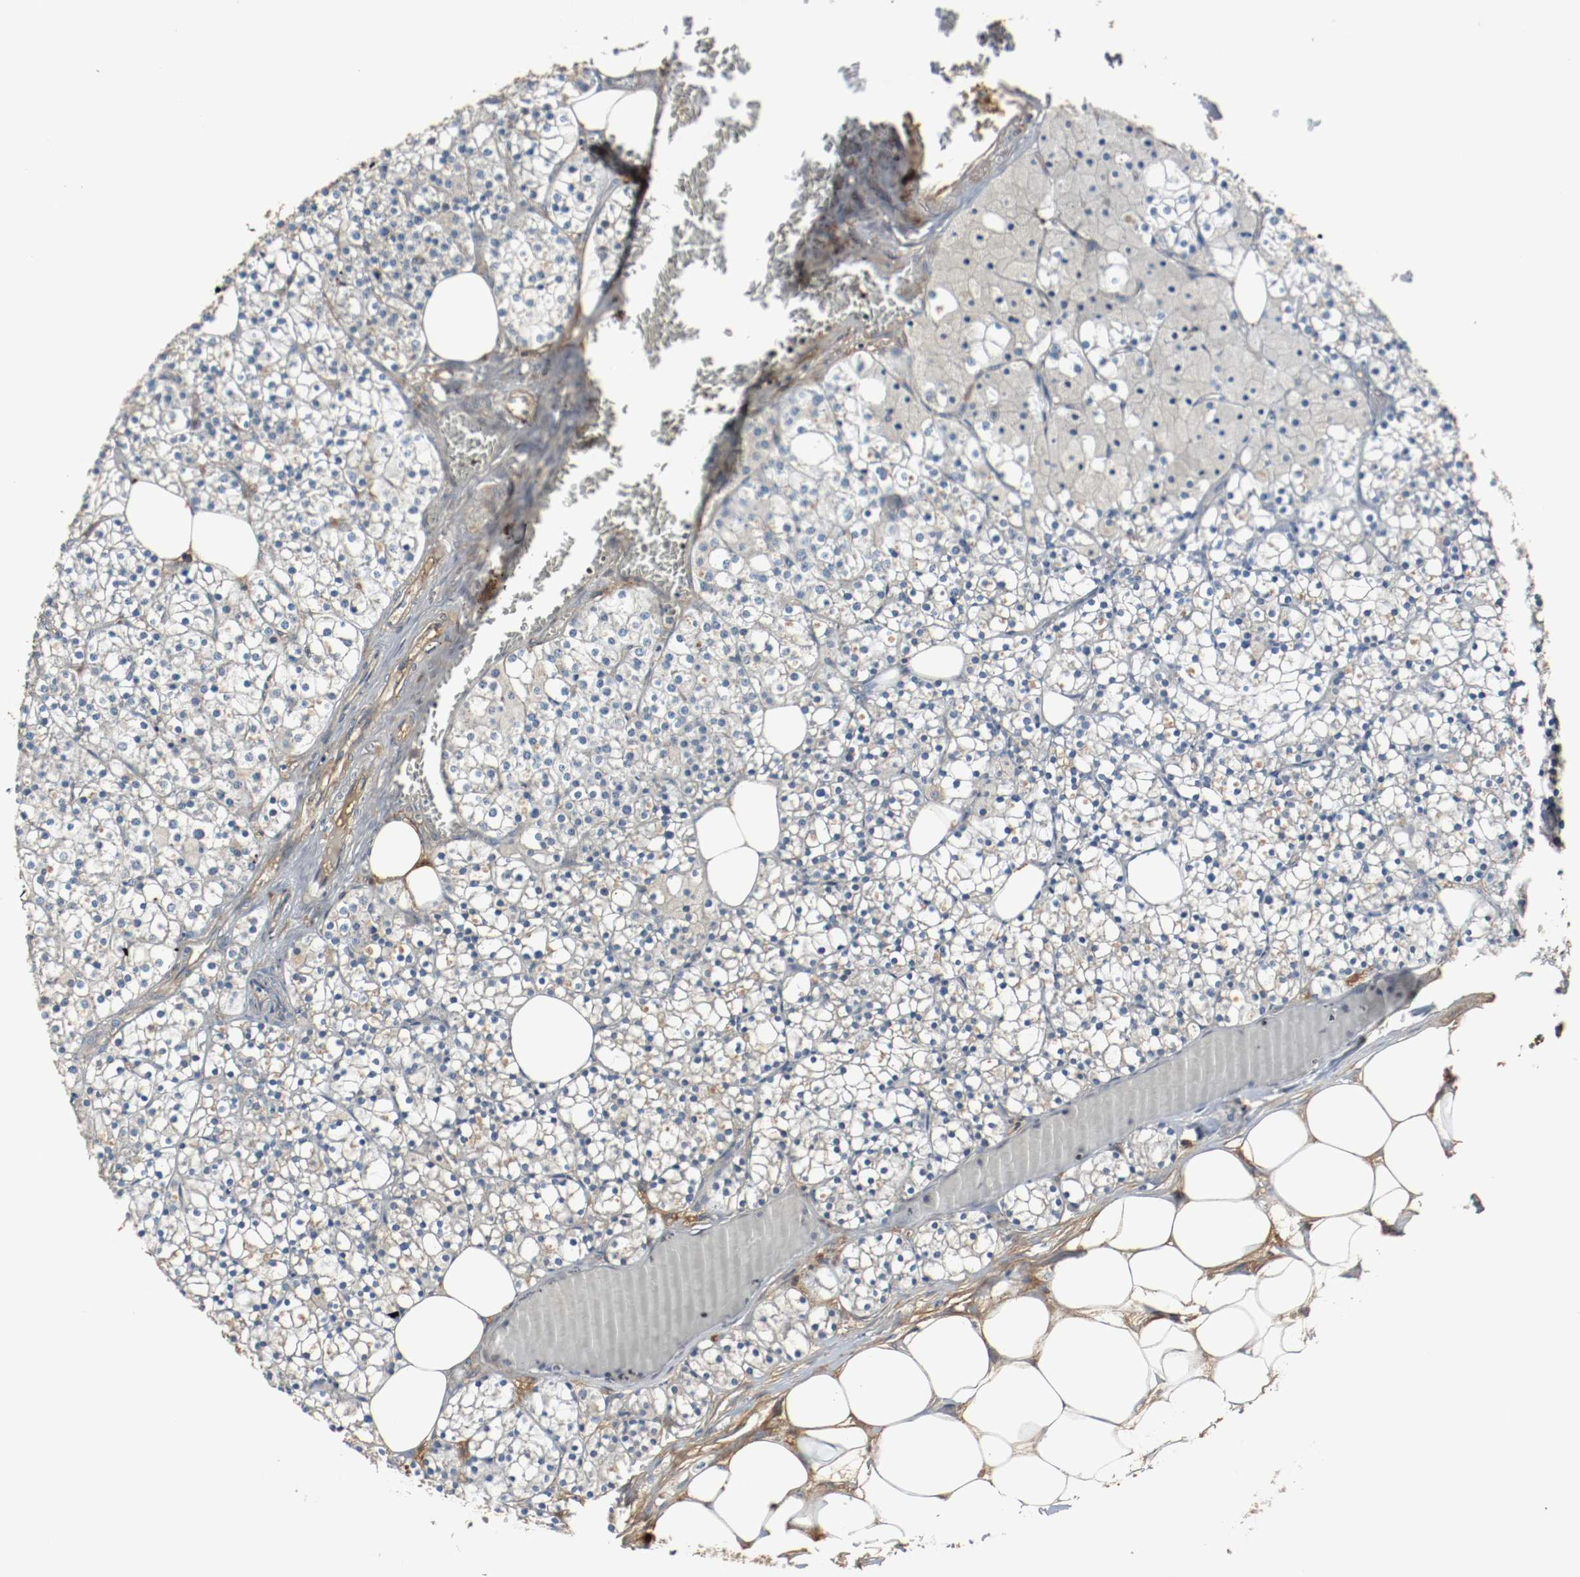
{"staining": {"intensity": "negative", "quantity": "none", "location": "none"}, "tissue": "parathyroid gland", "cell_type": "Glandular cells", "image_type": "normal", "snomed": [{"axis": "morphology", "description": "Normal tissue, NOS"}, {"axis": "topography", "description": "Parathyroid gland"}], "caption": "Glandular cells show no significant positivity in unremarkable parathyroid gland.", "gene": "BLK", "patient": {"sex": "female", "age": 63}}